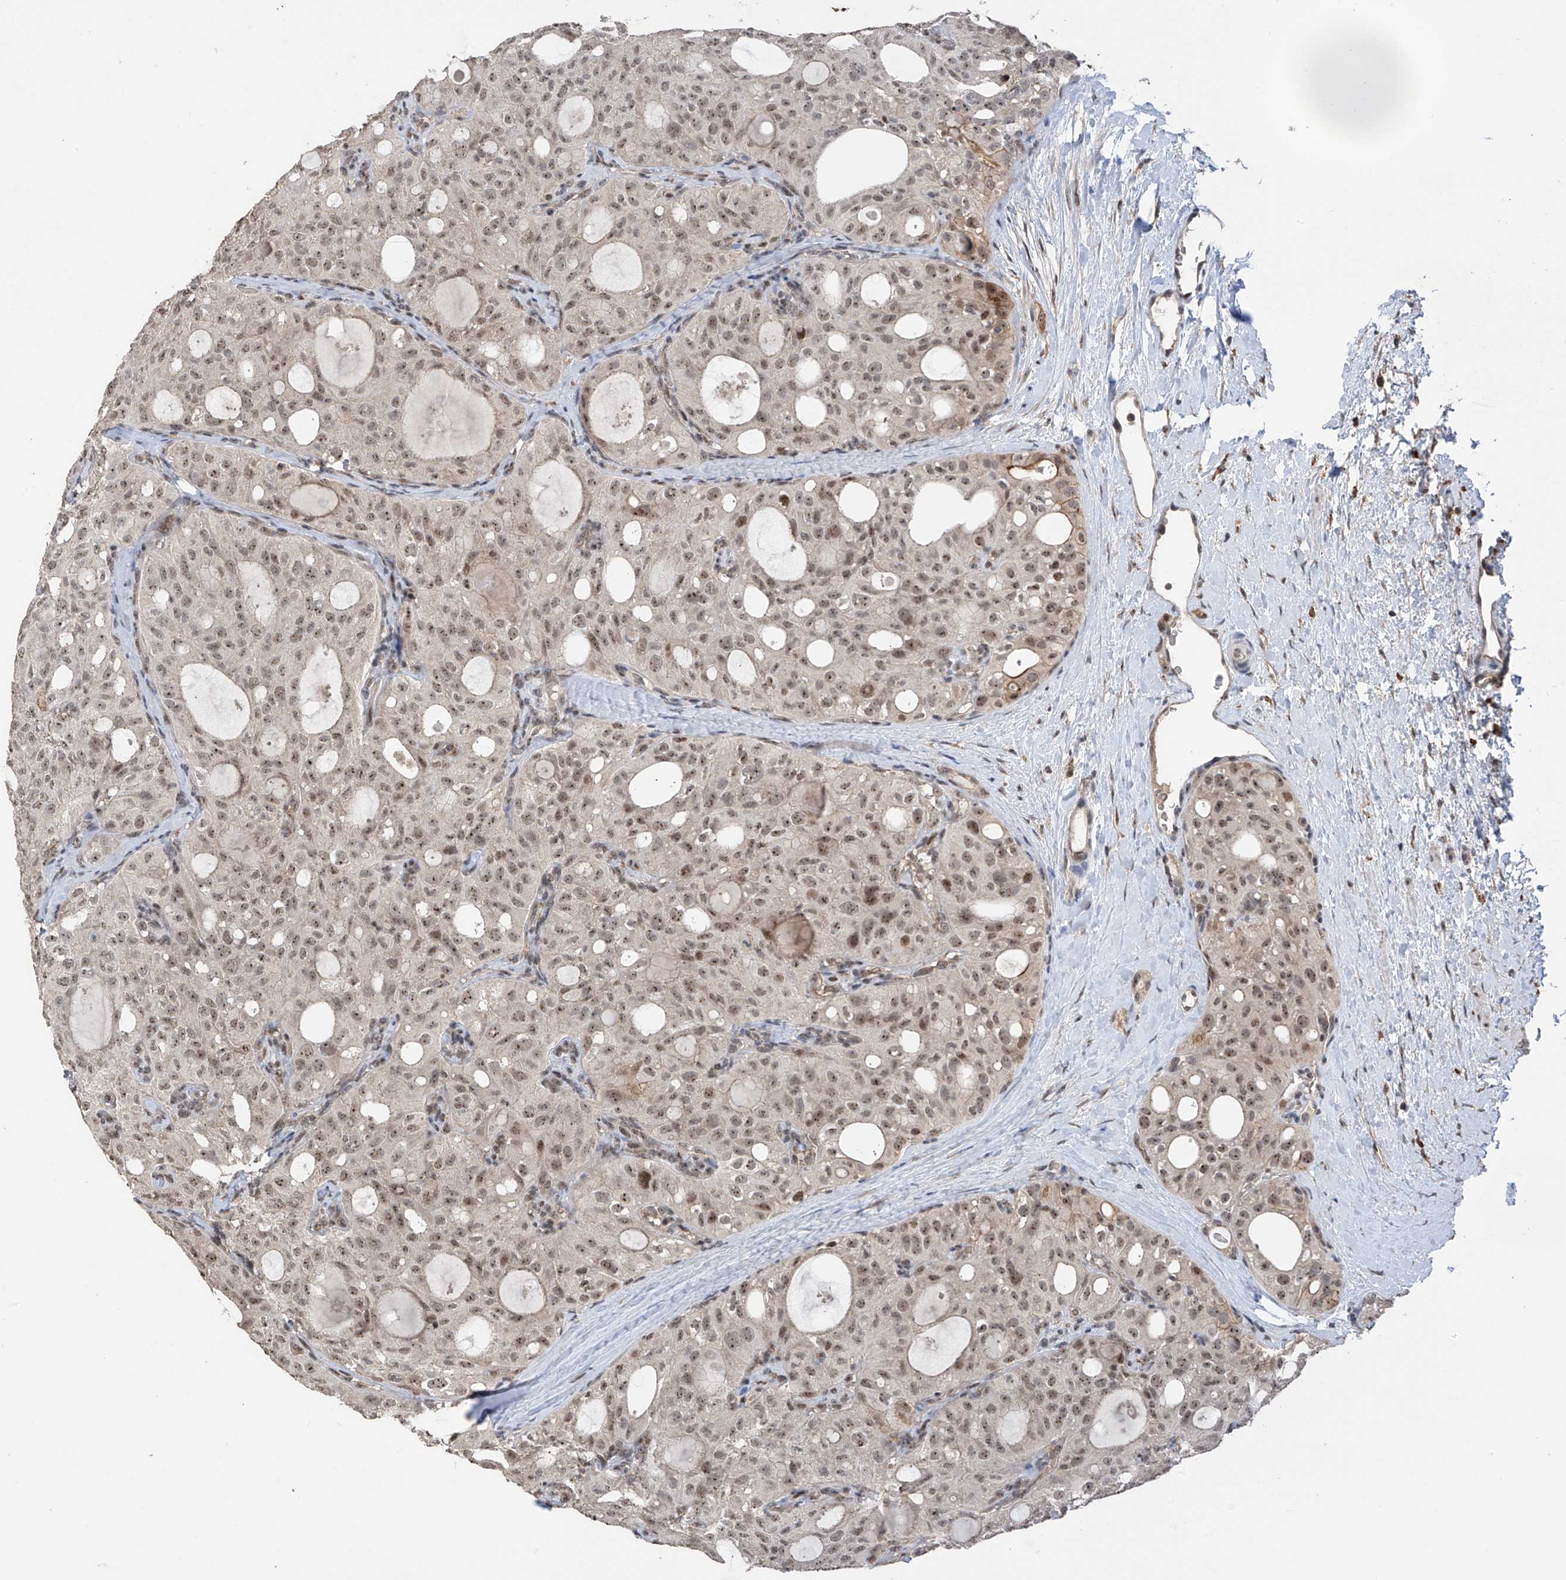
{"staining": {"intensity": "weak", "quantity": ">75%", "location": "nuclear"}, "tissue": "thyroid cancer", "cell_type": "Tumor cells", "image_type": "cancer", "snomed": [{"axis": "morphology", "description": "Follicular adenoma carcinoma, NOS"}, {"axis": "topography", "description": "Thyroid gland"}], "caption": "Tumor cells demonstrate weak nuclear positivity in about >75% of cells in thyroid cancer.", "gene": "C1orf131", "patient": {"sex": "male", "age": 75}}